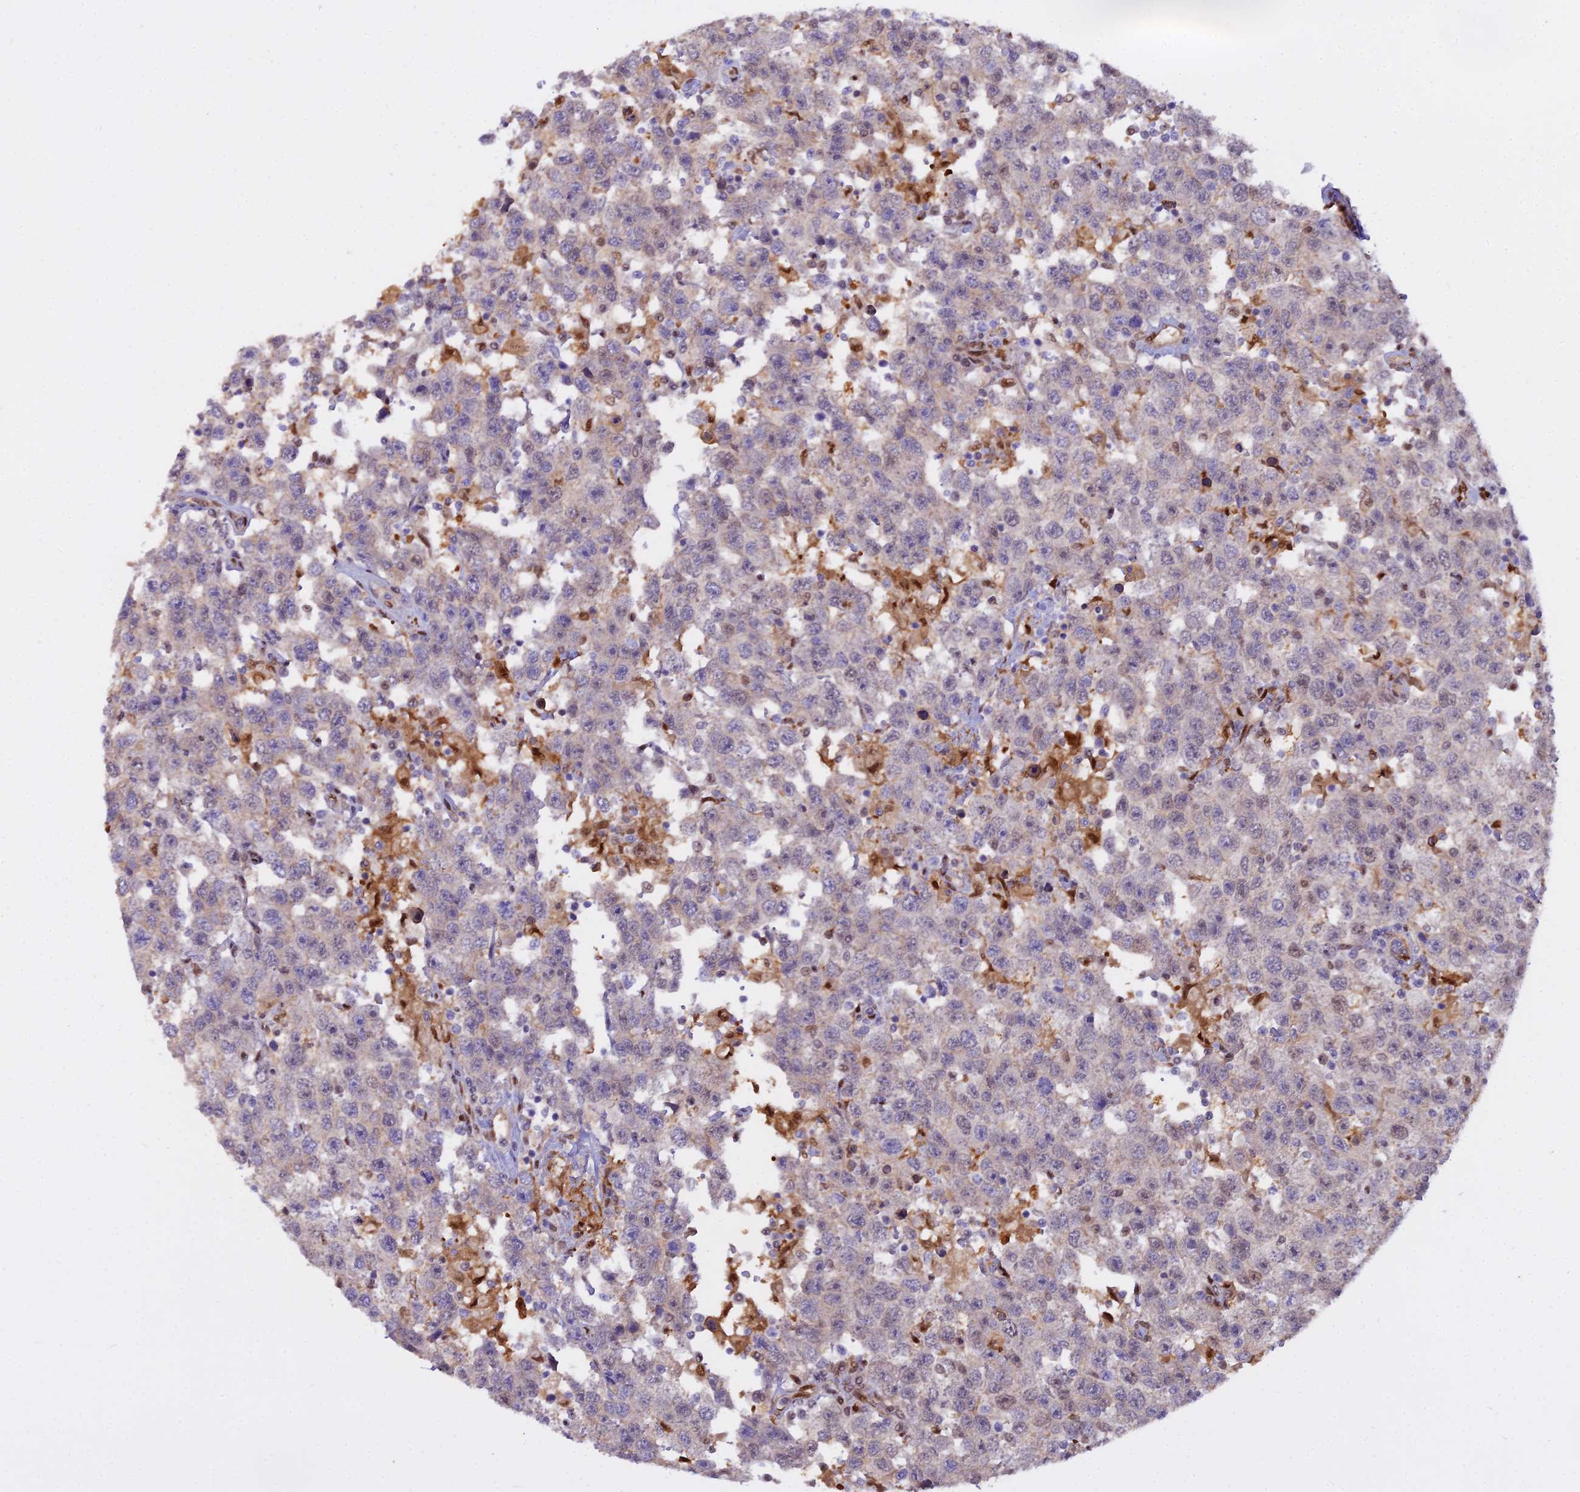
{"staining": {"intensity": "negative", "quantity": "none", "location": "none"}, "tissue": "testis cancer", "cell_type": "Tumor cells", "image_type": "cancer", "snomed": [{"axis": "morphology", "description": "Seminoma, NOS"}, {"axis": "topography", "description": "Testis"}], "caption": "The IHC histopathology image has no significant positivity in tumor cells of testis cancer (seminoma) tissue. (Immunohistochemistry, brightfield microscopy, high magnification).", "gene": "NPEPL1", "patient": {"sex": "male", "age": 41}}